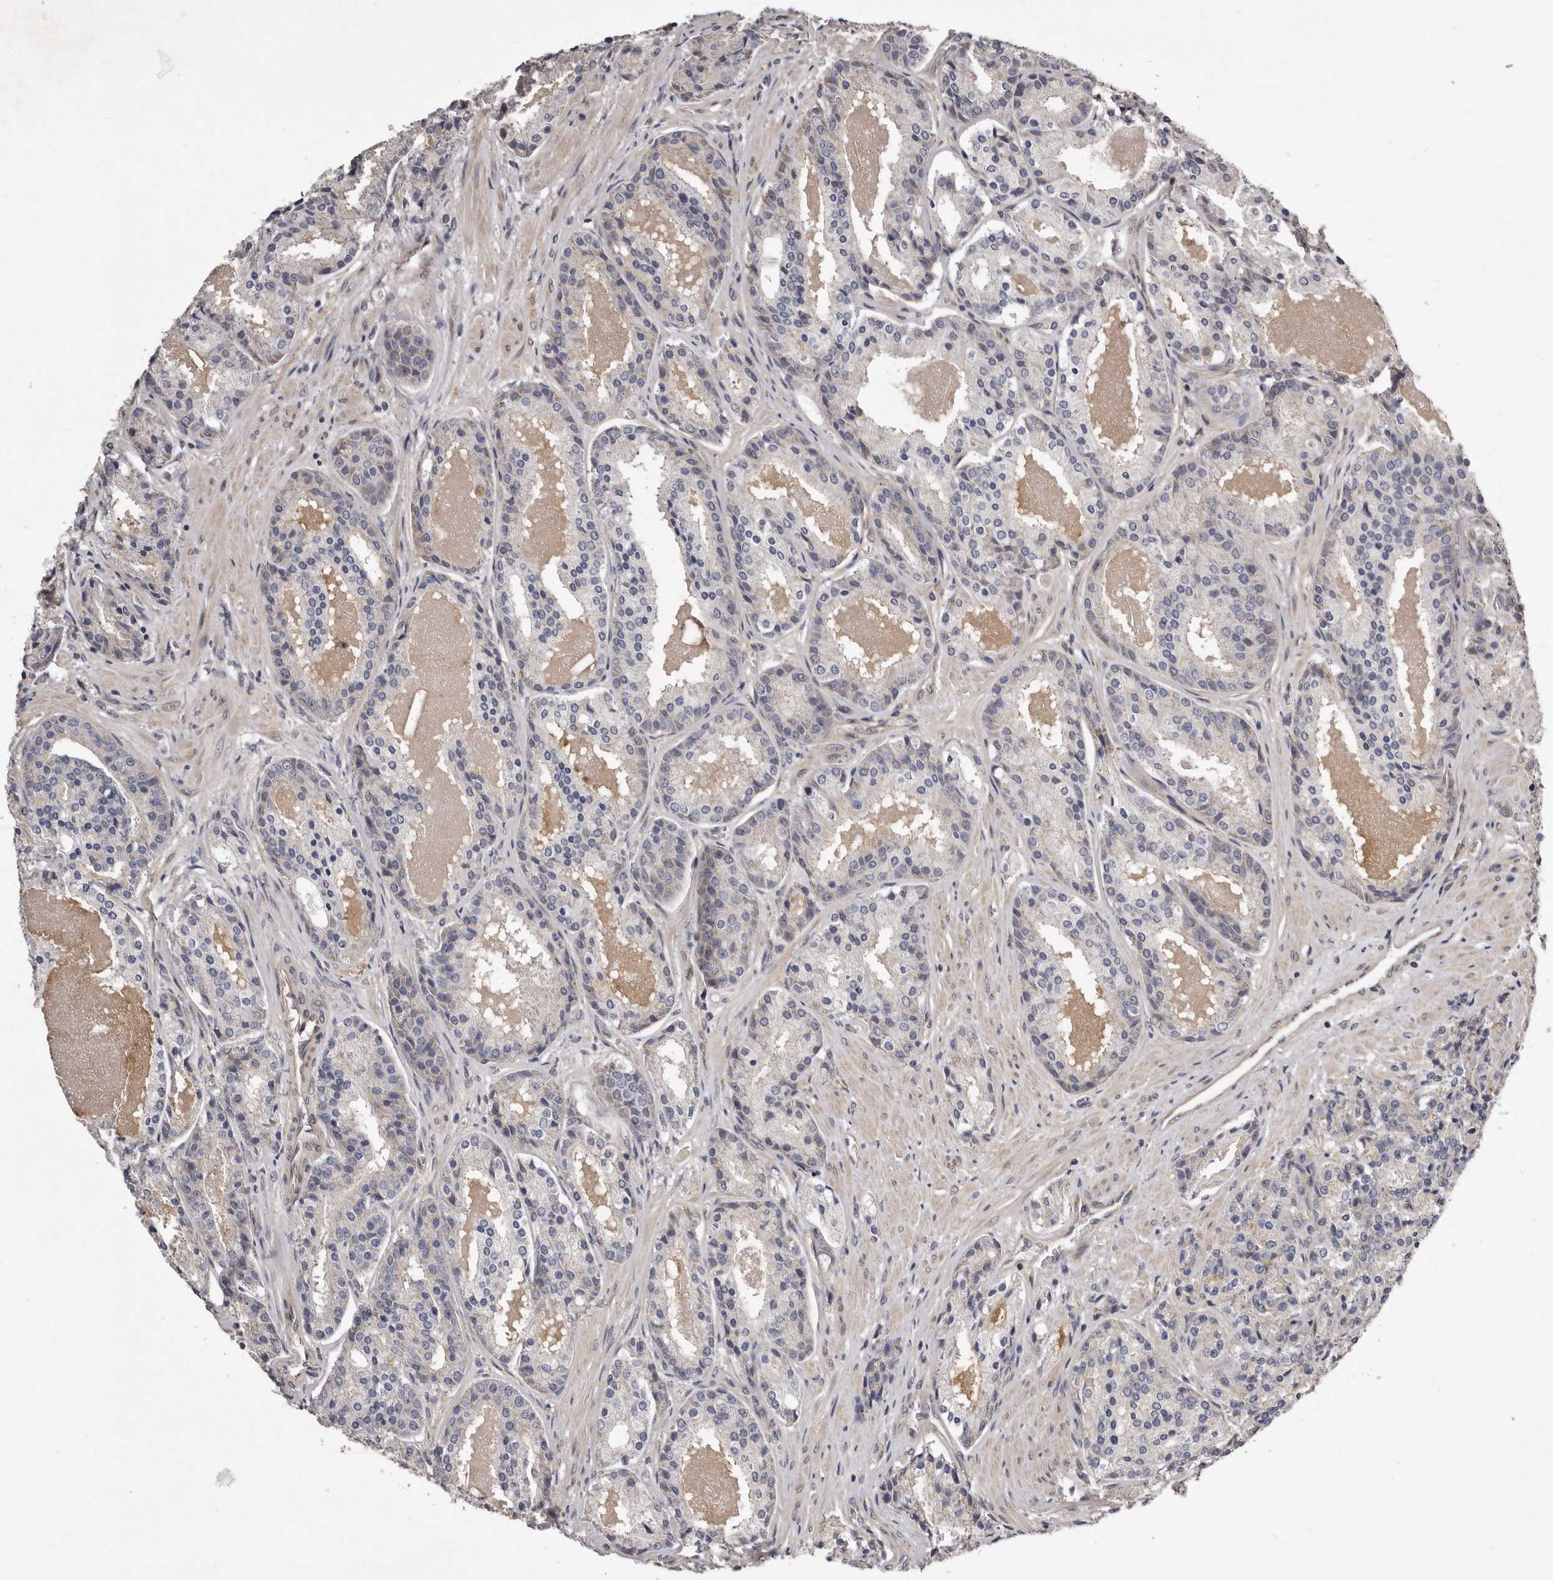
{"staining": {"intensity": "moderate", "quantity": "<25%", "location": "cytoplasmic/membranous"}, "tissue": "prostate cancer", "cell_type": "Tumor cells", "image_type": "cancer", "snomed": [{"axis": "morphology", "description": "Adenocarcinoma, High grade"}, {"axis": "topography", "description": "Prostate"}], "caption": "A micrograph of human high-grade adenocarcinoma (prostate) stained for a protein demonstrates moderate cytoplasmic/membranous brown staining in tumor cells.", "gene": "ARMCX1", "patient": {"sex": "male", "age": 60}}